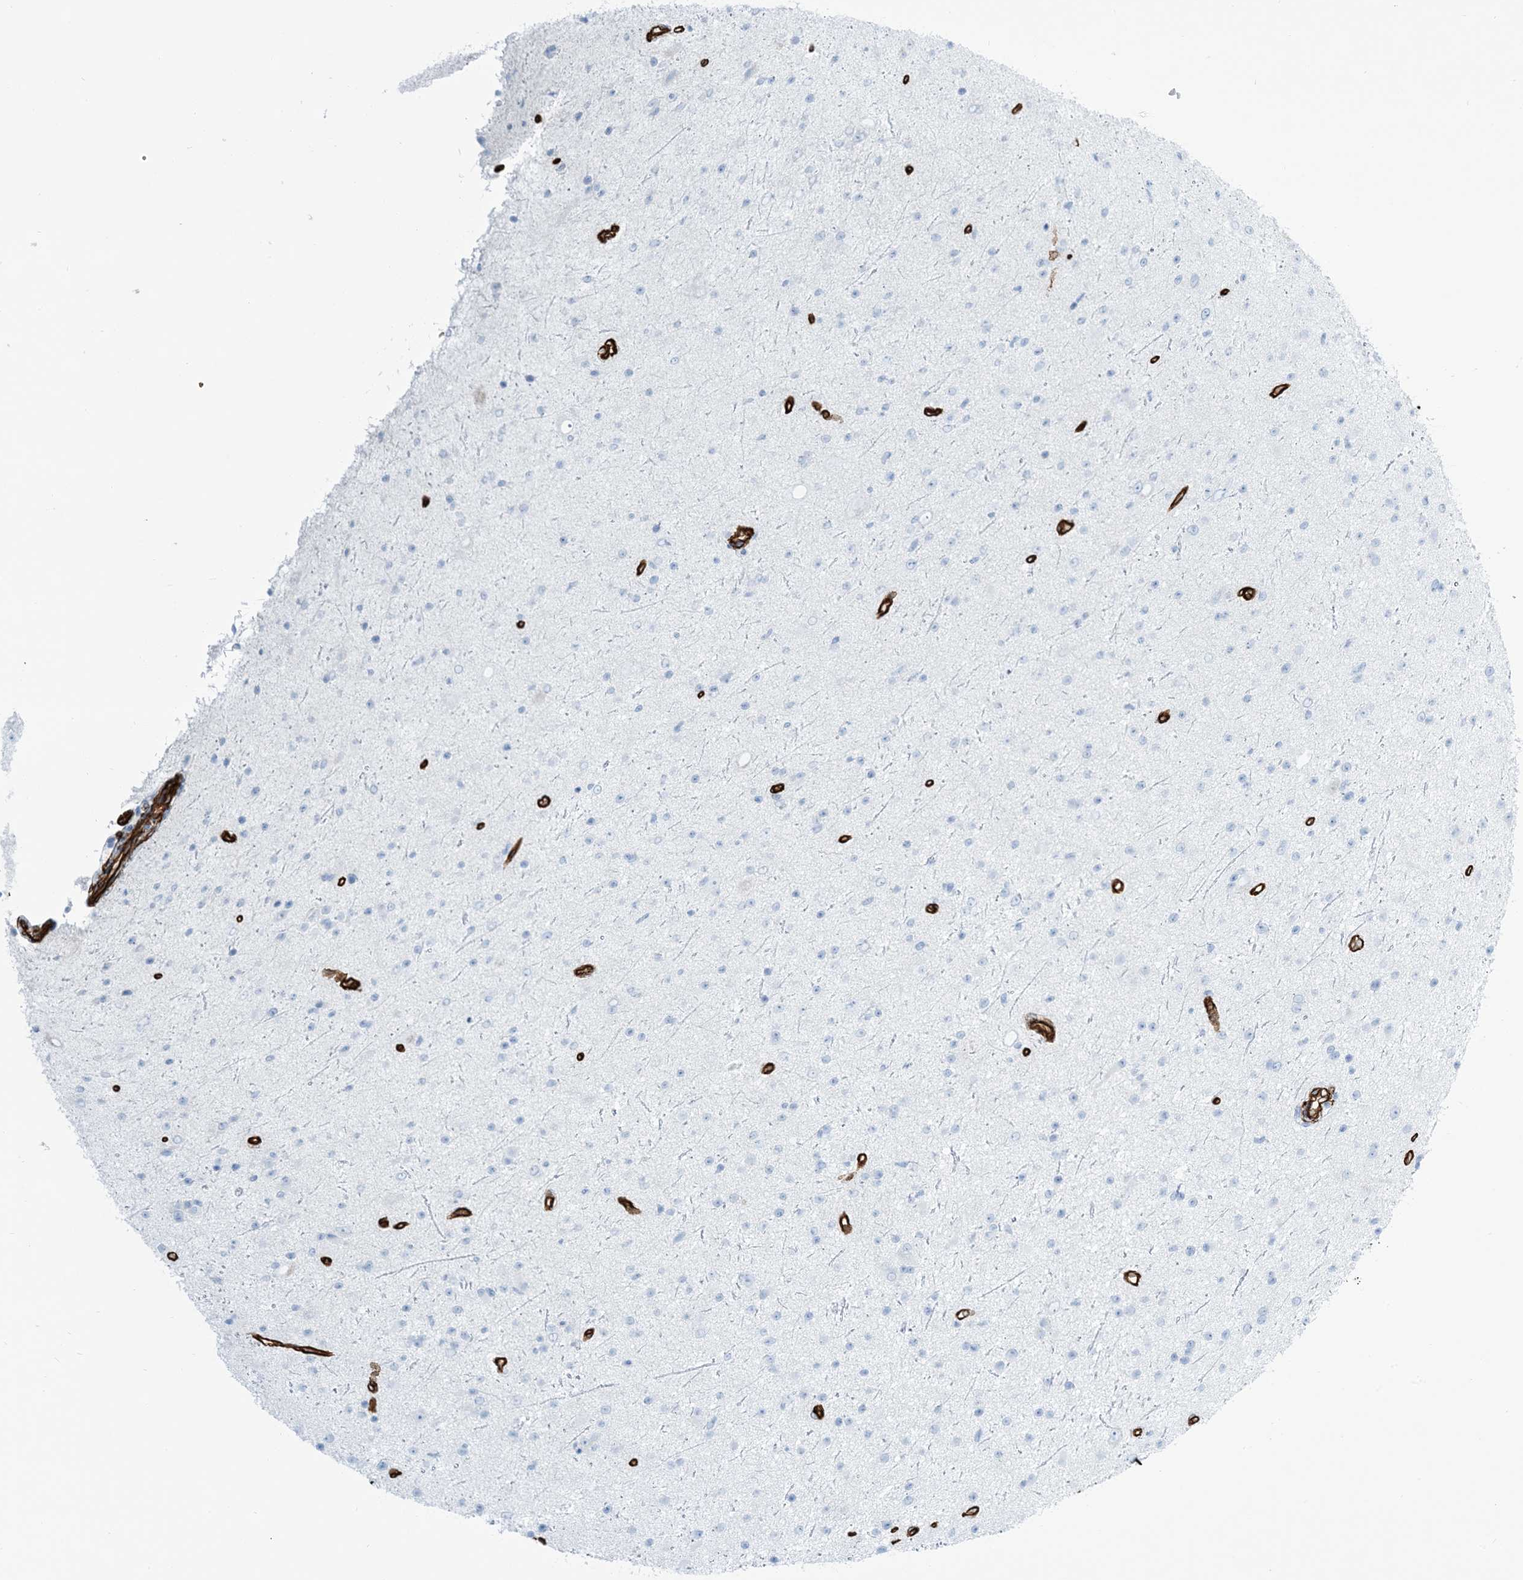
{"staining": {"intensity": "negative", "quantity": "none", "location": "none"}, "tissue": "glioma", "cell_type": "Tumor cells", "image_type": "cancer", "snomed": [{"axis": "morphology", "description": "Glioma, malignant, Low grade"}, {"axis": "topography", "description": "Cerebral cortex"}], "caption": "Photomicrograph shows no protein expression in tumor cells of malignant glioma (low-grade) tissue.", "gene": "EPS8L3", "patient": {"sex": "female", "age": 39}}